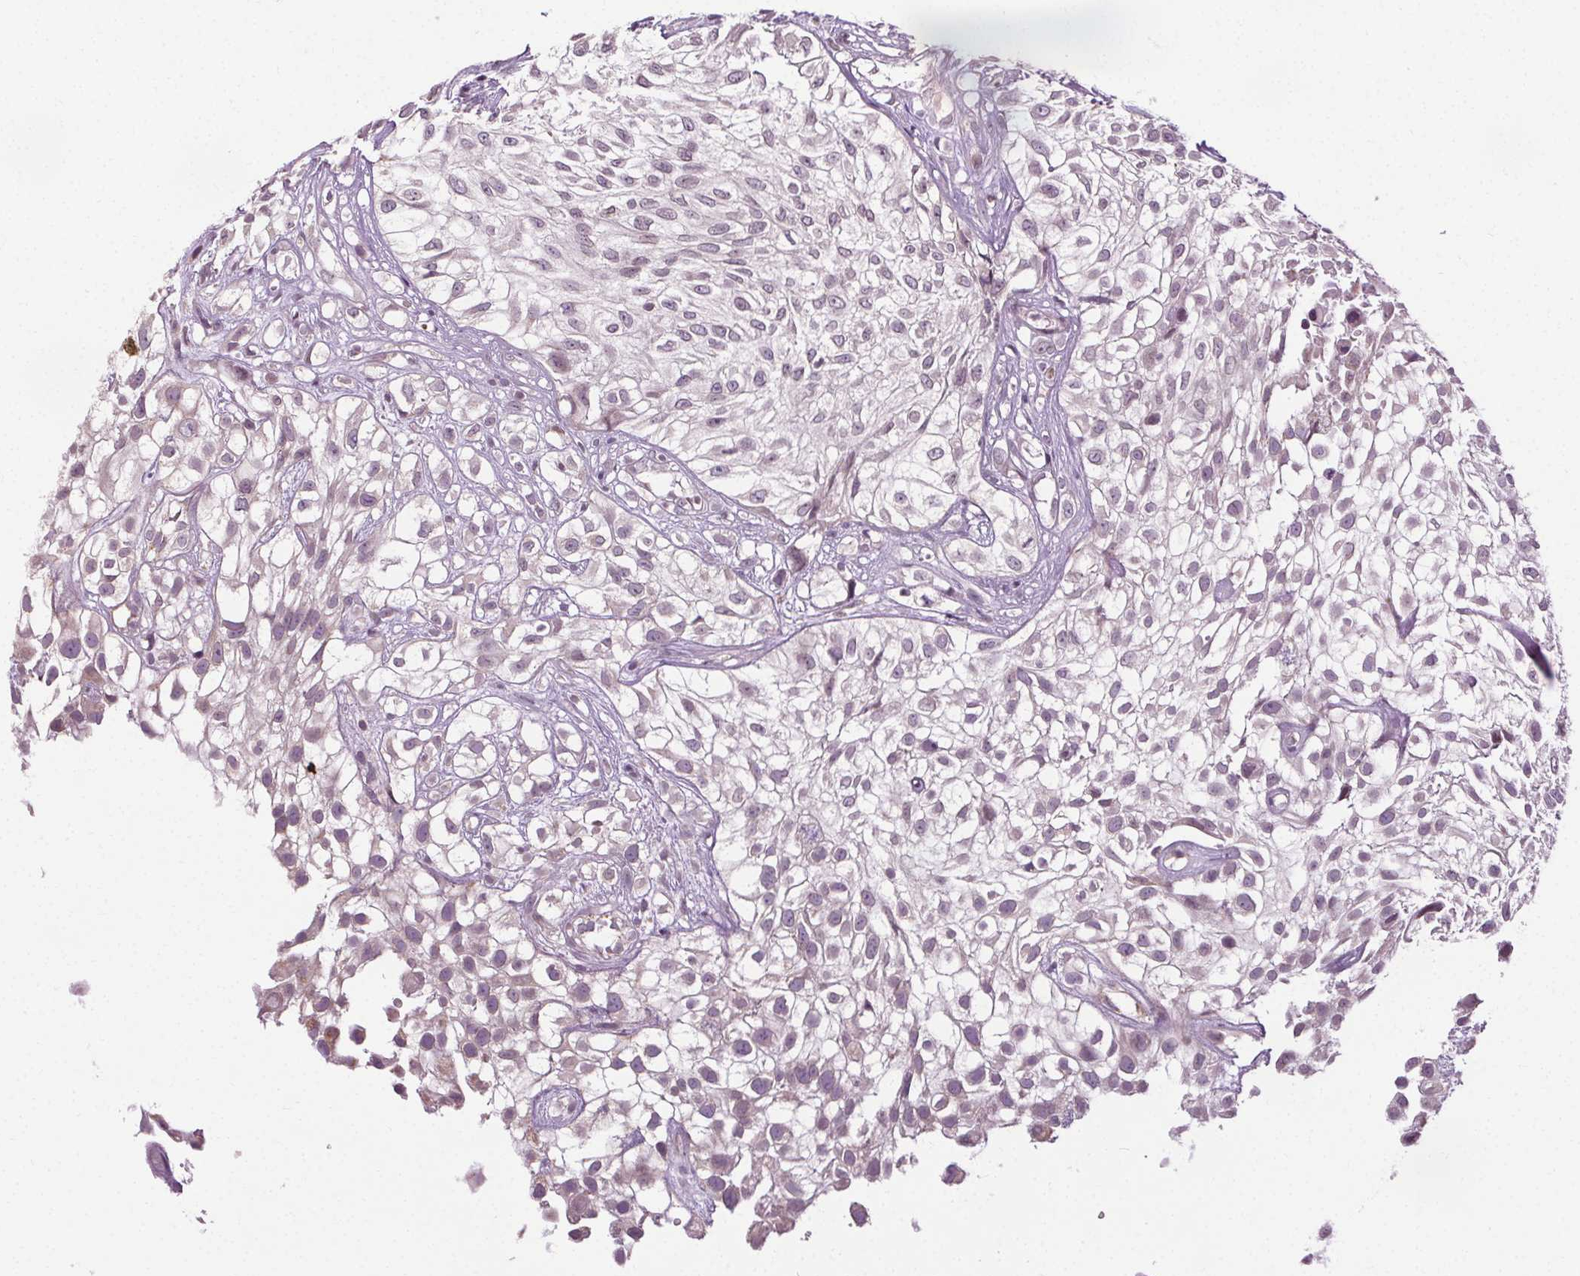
{"staining": {"intensity": "moderate", "quantity": "<25%", "location": "cytoplasmic/membranous,nuclear"}, "tissue": "urothelial cancer", "cell_type": "Tumor cells", "image_type": "cancer", "snomed": [{"axis": "morphology", "description": "Urothelial carcinoma, High grade"}, {"axis": "topography", "description": "Urinary bladder"}], "caption": "Protein analysis of urothelial carcinoma (high-grade) tissue displays moderate cytoplasmic/membranous and nuclear staining in approximately <25% of tumor cells.", "gene": "LFNG", "patient": {"sex": "male", "age": 56}}